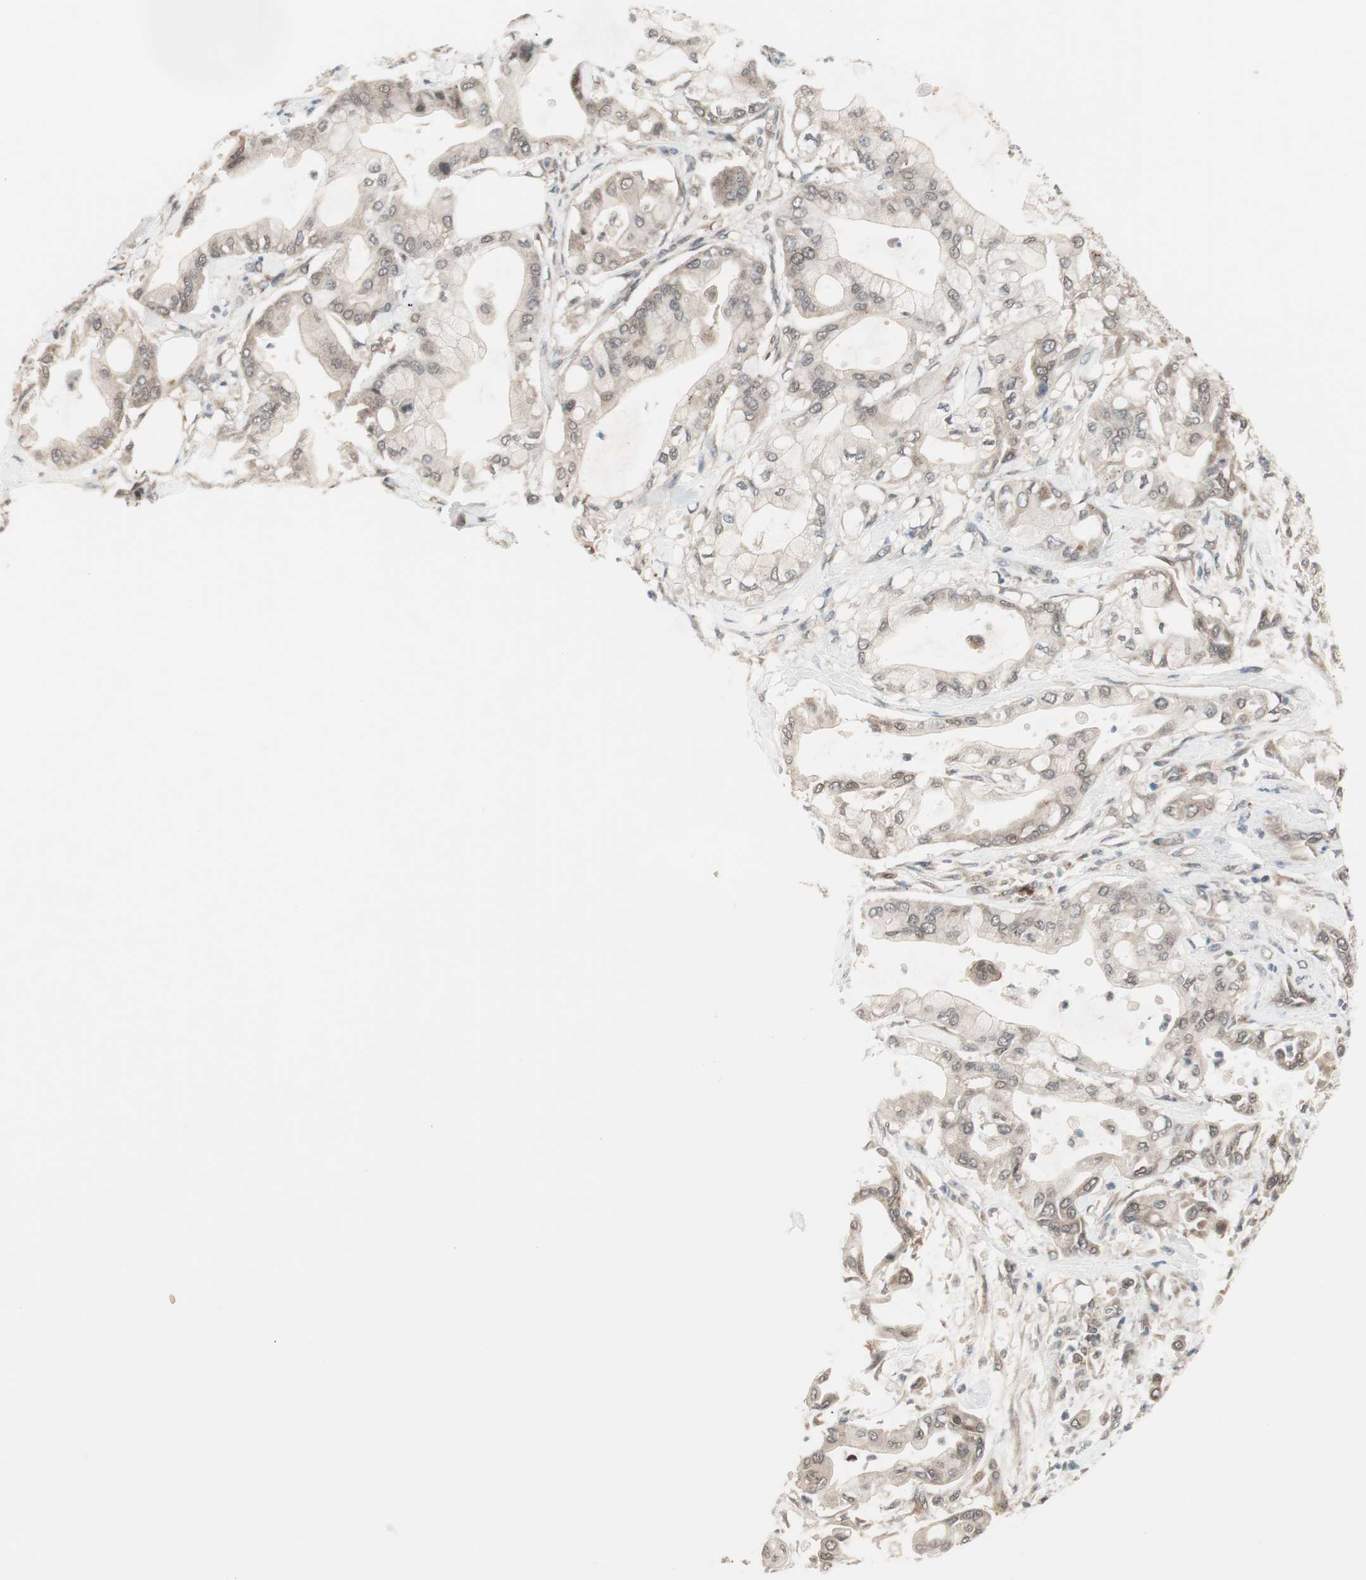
{"staining": {"intensity": "weak", "quantity": "<25%", "location": "cytoplasmic/membranous,nuclear"}, "tissue": "pancreatic cancer", "cell_type": "Tumor cells", "image_type": "cancer", "snomed": [{"axis": "morphology", "description": "Adenocarcinoma, NOS"}, {"axis": "morphology", "description": "Adenocarcinoma, metastatic, NOS"}, {"axis": "topography", "description": "Lymph node"}, {"axis": "topography", "description": "Pancreas"}, {"axis": "topography", "description": "Duodenum"}], "caption": "Immunohistochemistry image of neoplastic tissue: adenocarcinoma (pancreatic) stained with DAB (3,3'-diaminobenzidine) exhibits no significant protein staining in tumor cells. (DAB immunohistochemistry (IHC) with hematoxylin counter stain).", "gene": "UBE2I", "patient": {"sex": "female", "age": 64}}